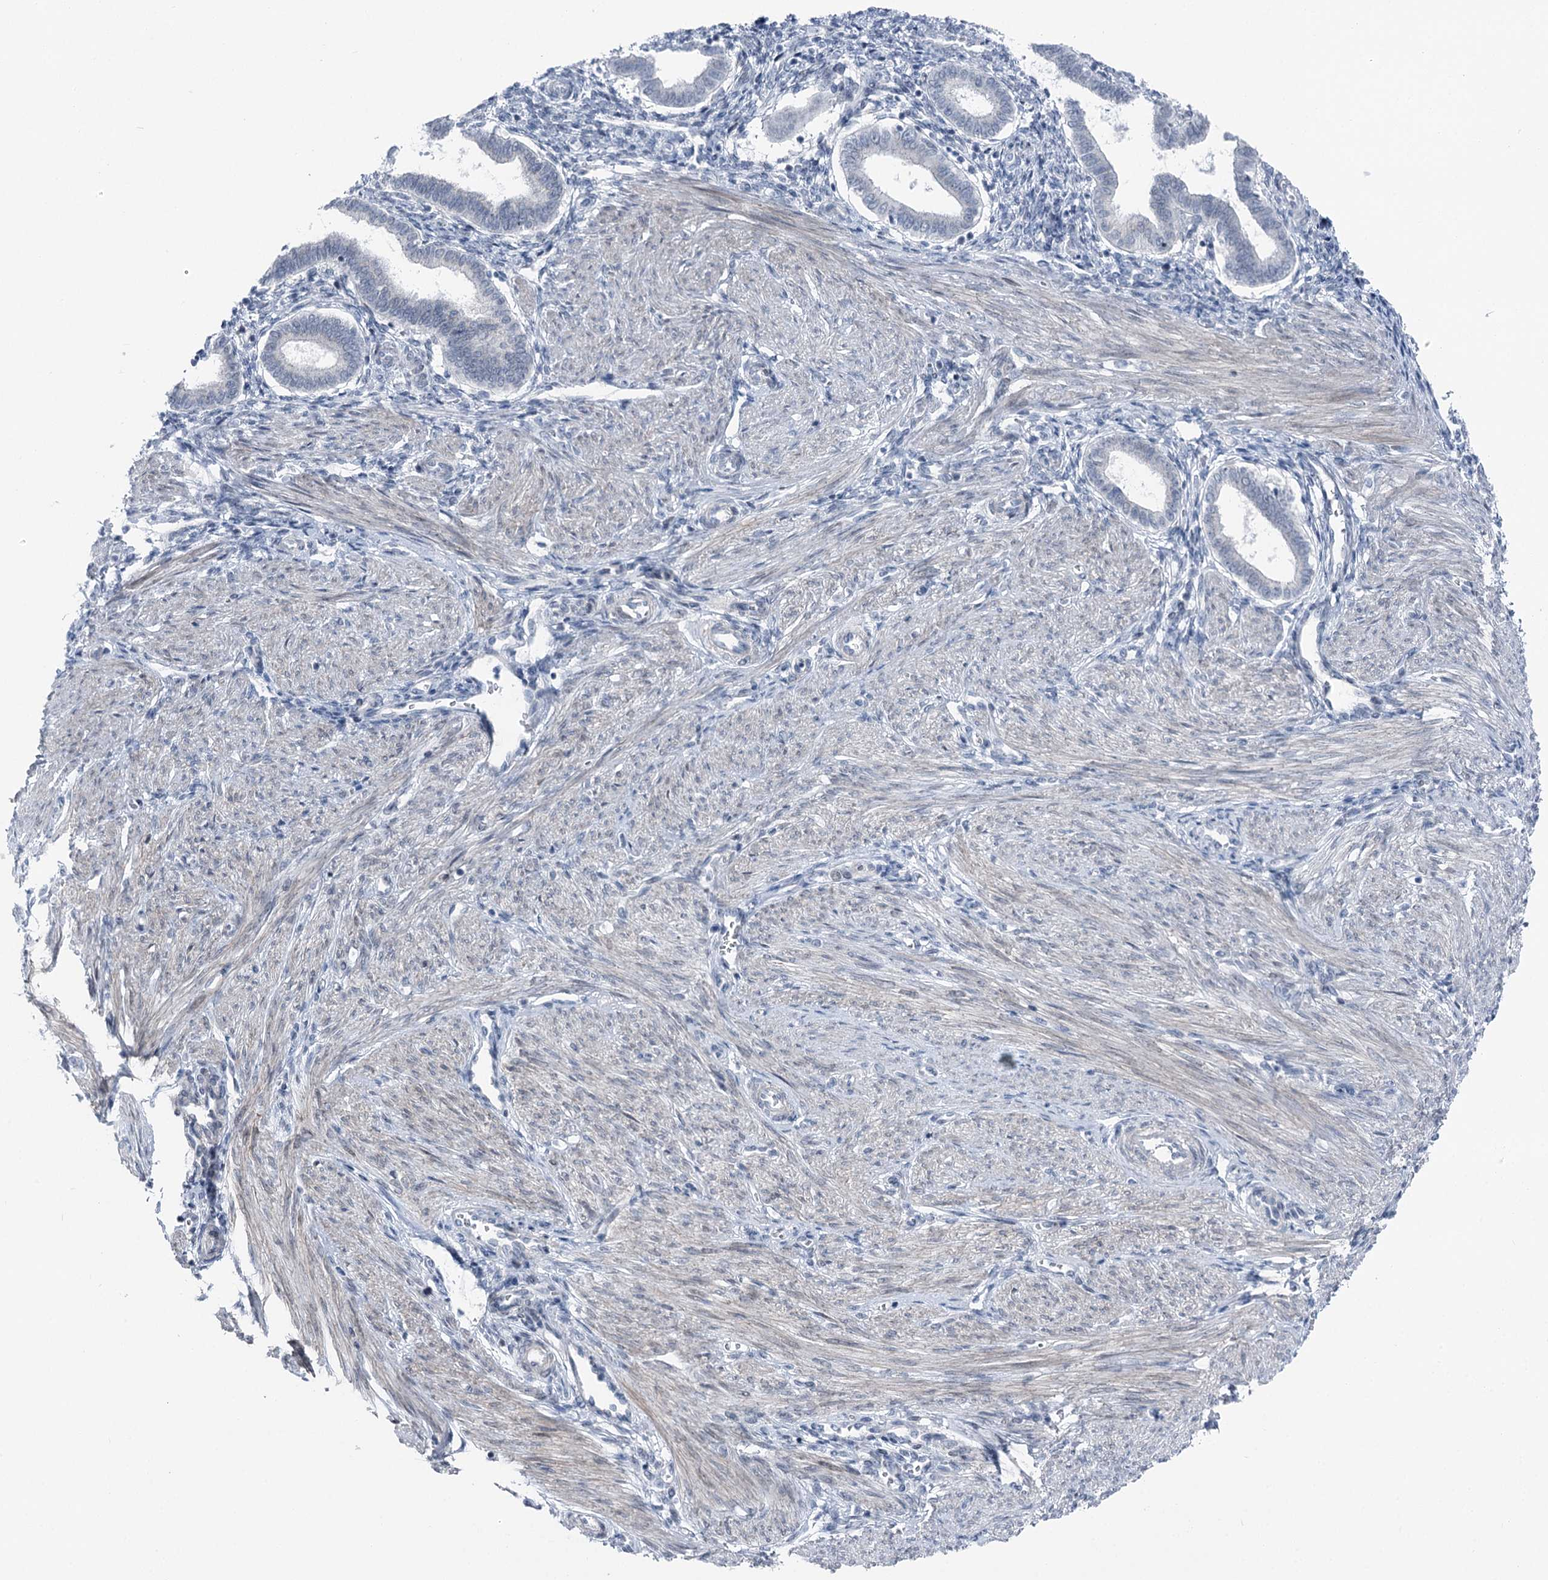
{"staining": {"intensity": "negative", "quantity": "none", "location": "none"}, "tissue": "endometrium", "cell_type": "Cells in endometrial stroma", "image_type": "normal", "snomed": [{"axis": "morphology", "description": "Normal tissue, NOS"}, {"axis": "topography", "description": "Endometrium"}], "caption": "IHC image of benign endometrium stained for a protein (brown), which exhibits no staining in cells in endometrial stroma.", "gene": "STEEP1", "patient": {"sex": "female", "age": 24}}